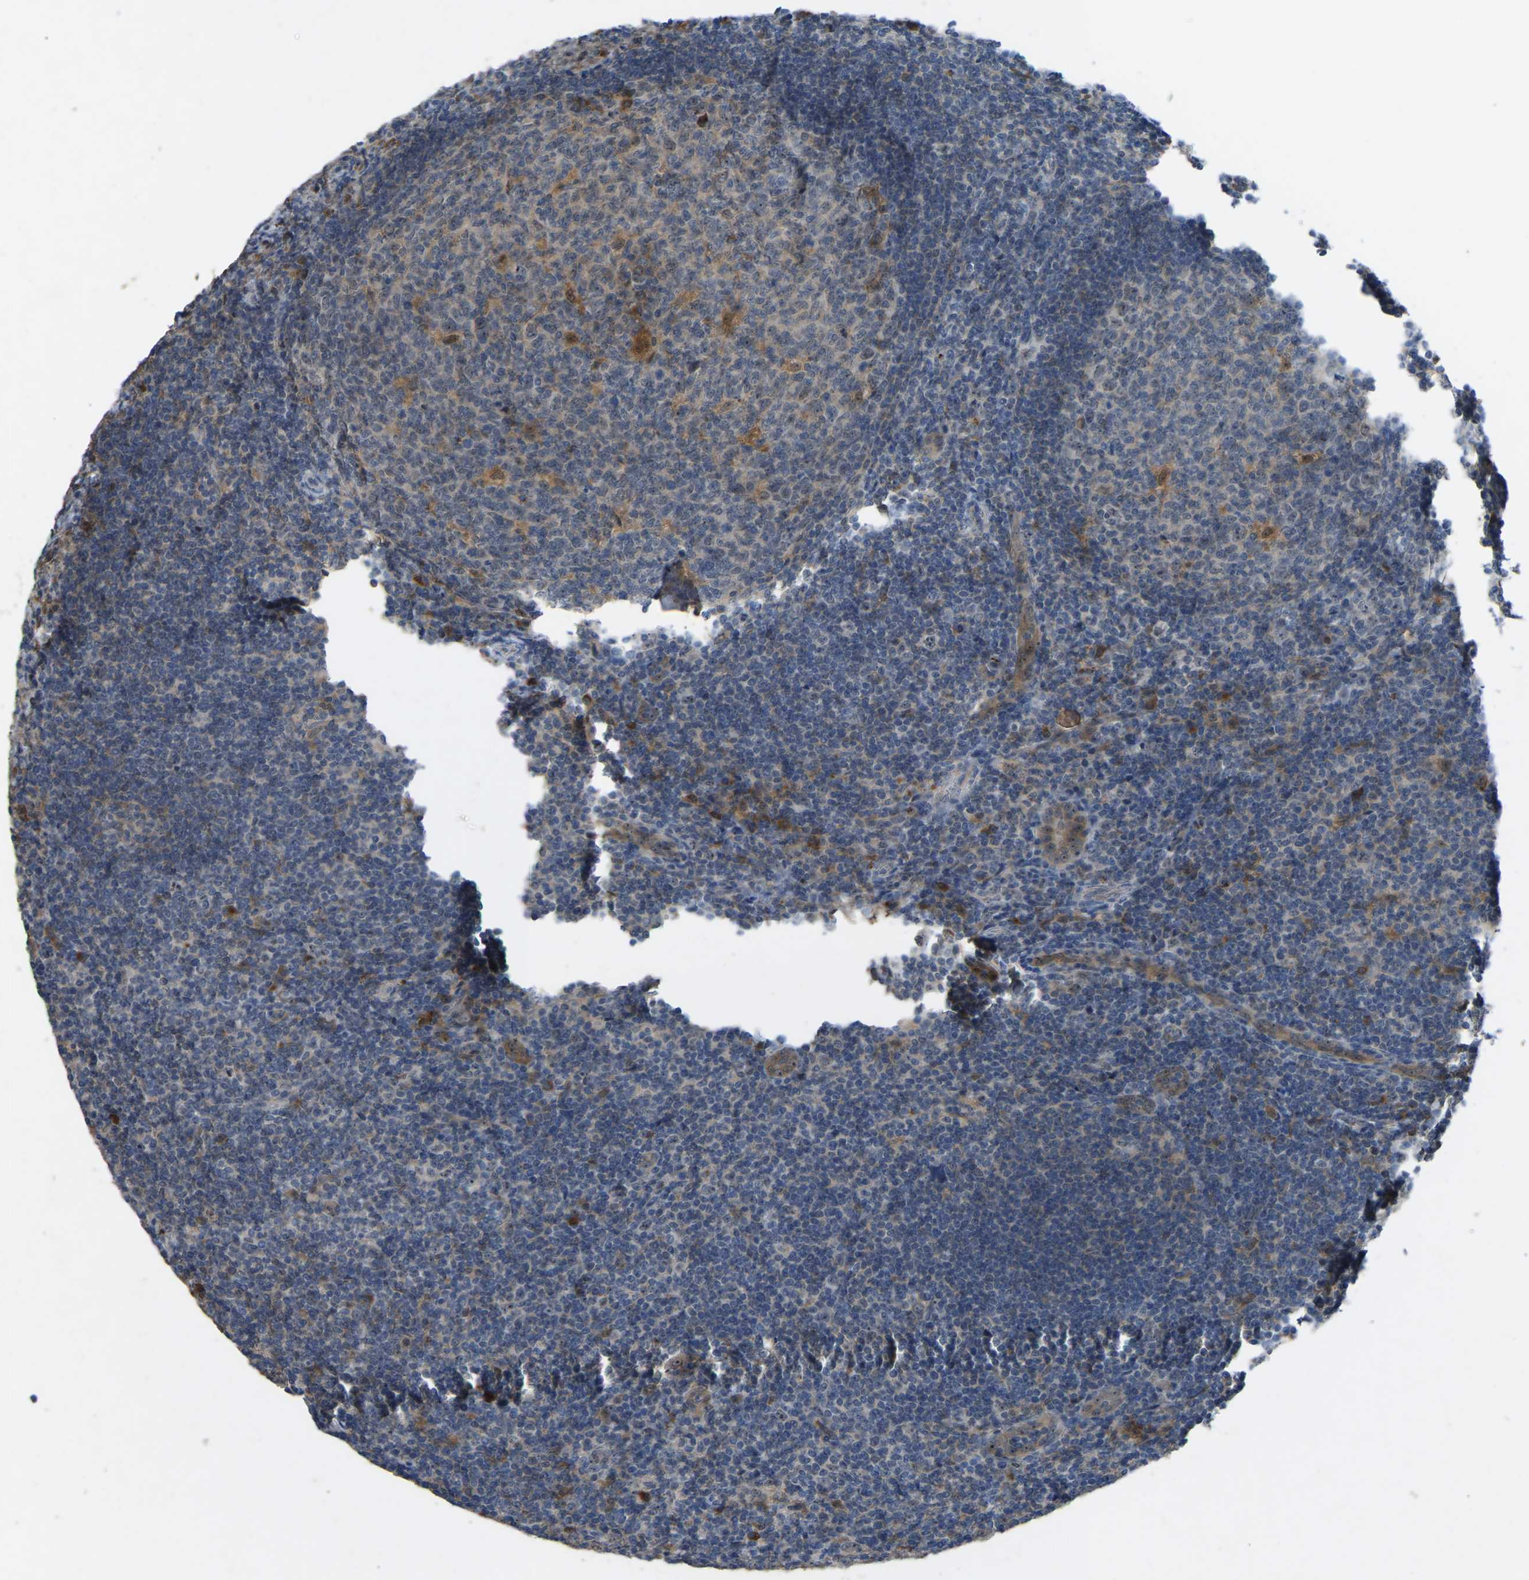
{"staining": {"intensity": "moderate", "quantity": "<25%", "location": "cytoplasmic/membranous,nuclear"}, "tissue": "tonsil", "cell_type": "Germinal center cells", "image_type": "normal", "snomed": [{"axis": "morphology", "description": "Normal tissue, NOS"}, {"axis": "topography", "description": "Tonsil"}], "caption": "Germinal center cells show low levels of moderate cytoplasmic/membranous,nuclear staining in about <25% of cells in benign human tonsil.", "gene": "FHIT", "patient": {"sex": "male", "age": 37}}